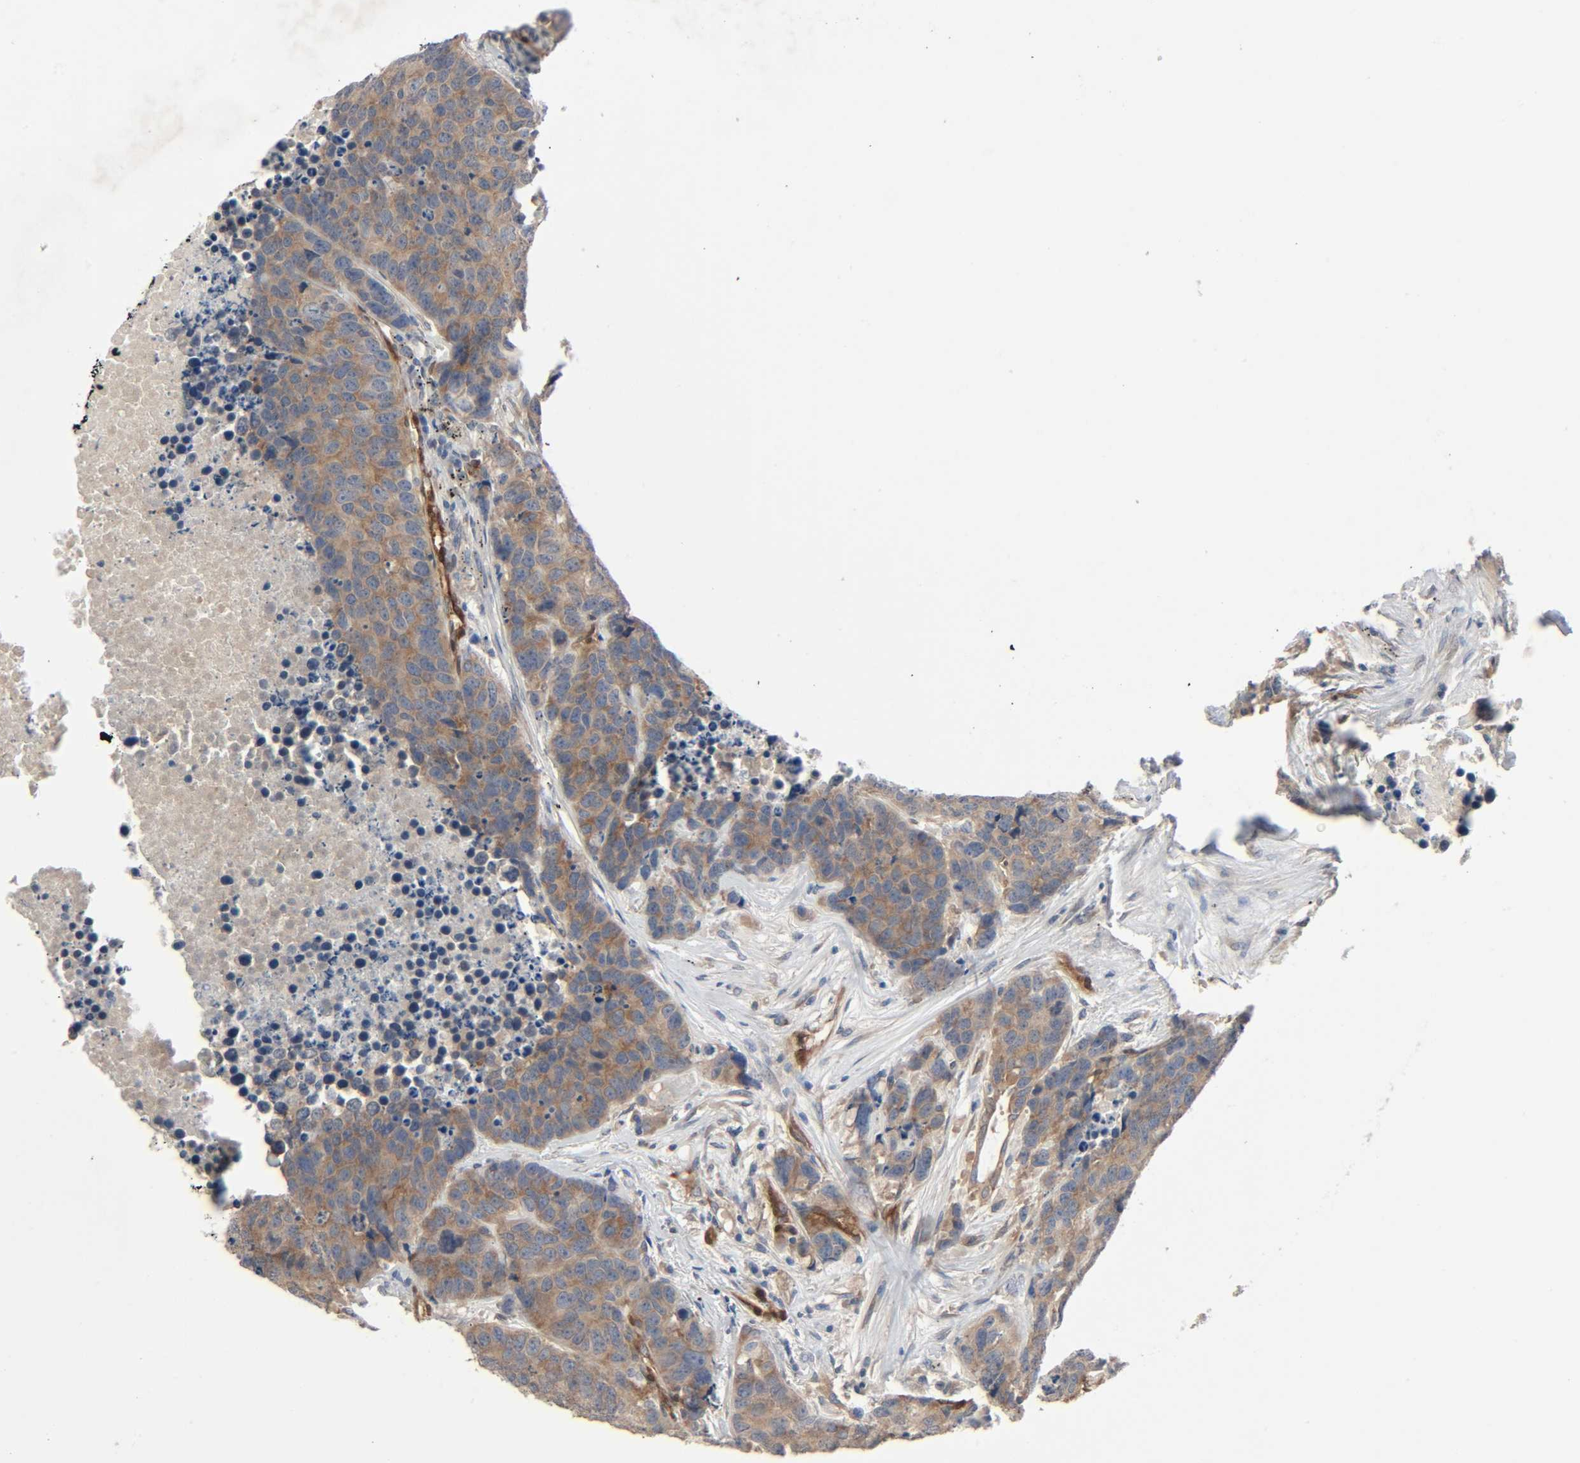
{"staining": {"intensity": "moderate", "quantity": ">75%", "location": "cytoplasmic/membranous"}, "tissue": "carcinoid", "cell_type": "Tumor cells", "image_type": "cancer", "snomed": [{"axis": "morphology", "description": "Carcinoid, malignant, NOS"}, {"axis": "topography", "description": "Lung"}], "caption": "Human carcinoid stained with a brown dye exhibits moderate cytoplasmic/membranous positive positivity in about >75% of tumor cells.", "gene": "PTK2", "patient": {"sex": "male", "age": 60}}